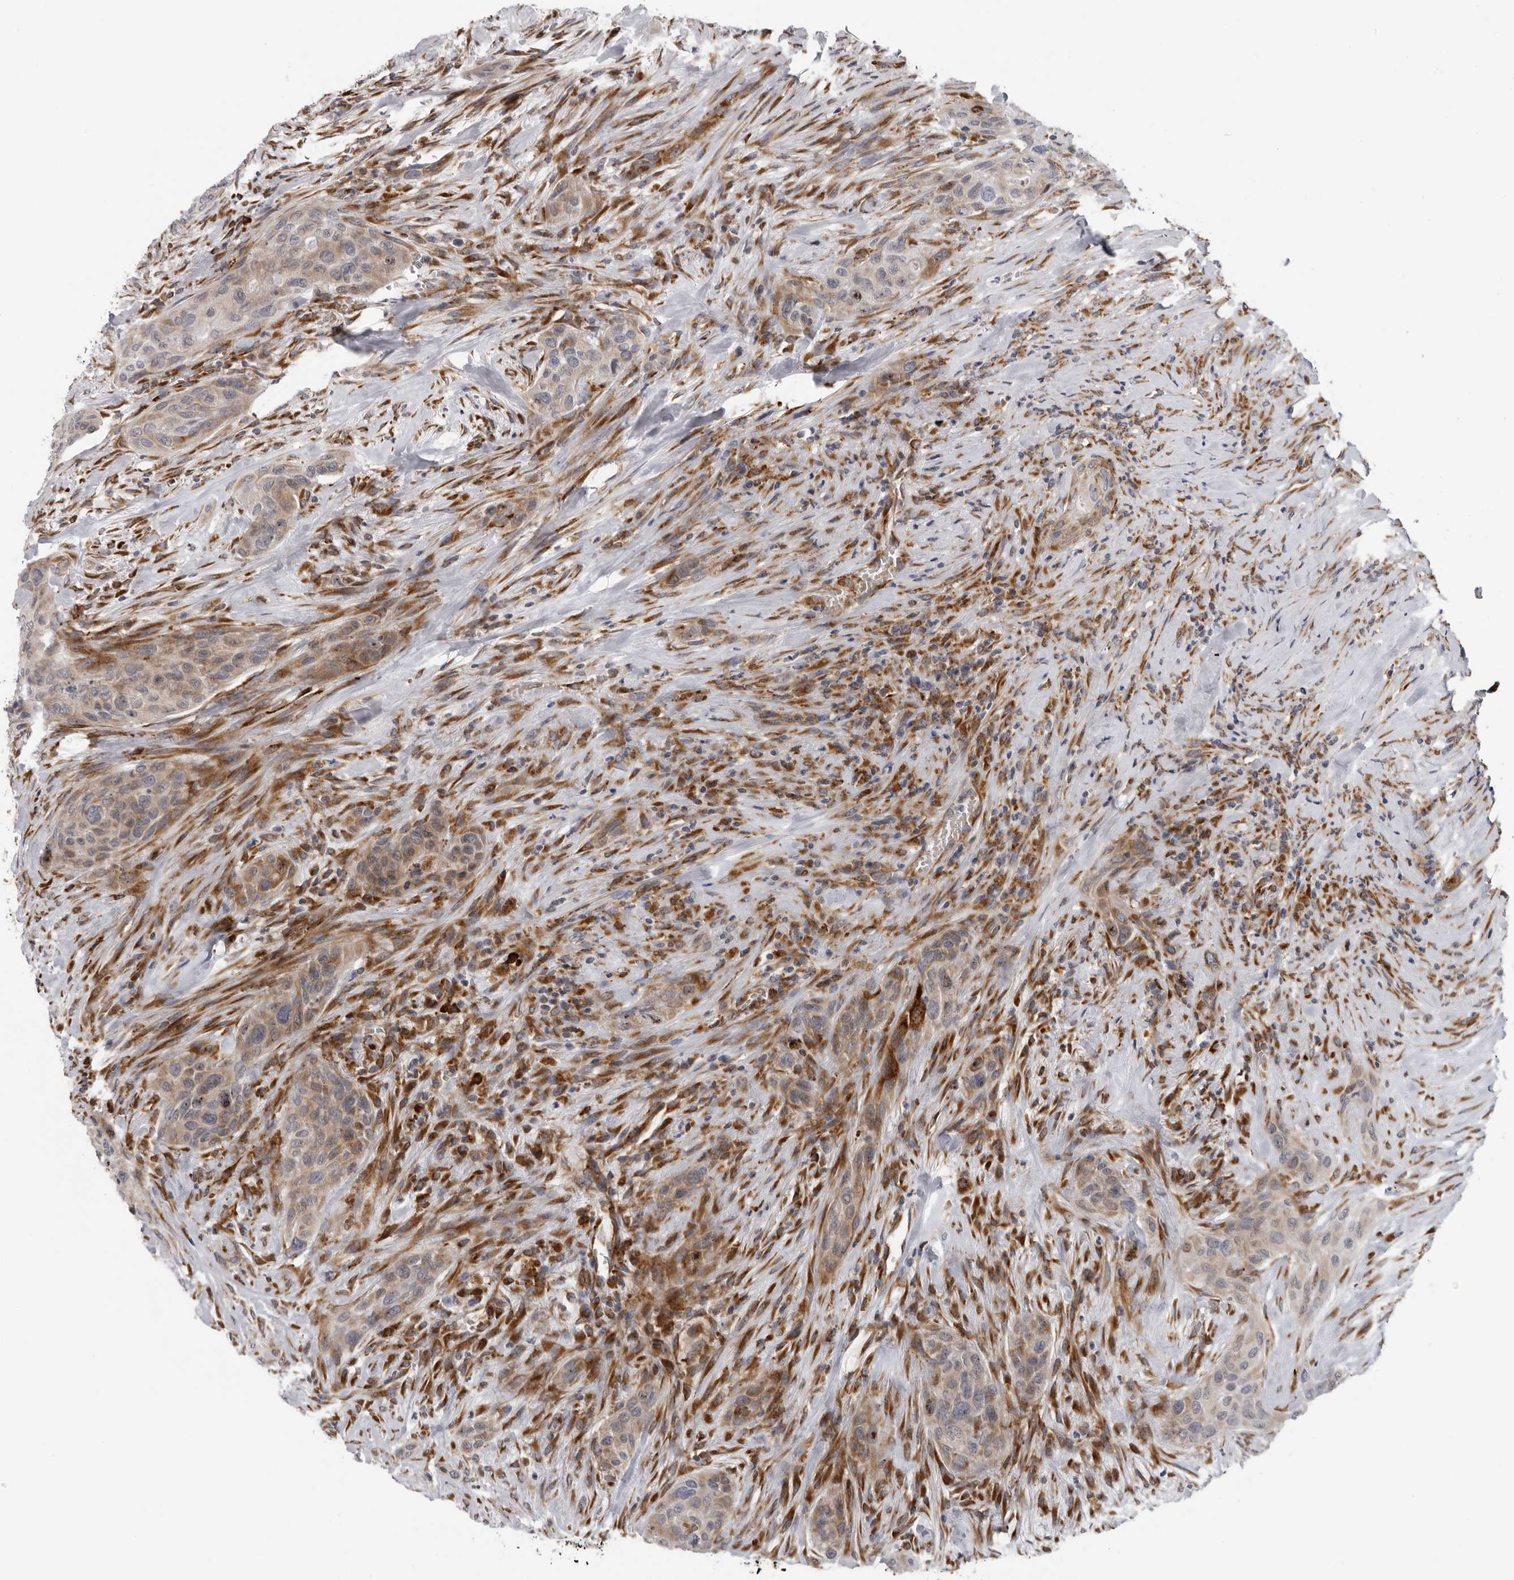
{"staining": {"intensity": "weak", "quantity": ">75%", "location": "cytoplasmic/membranous"}, "tissue": "urothelial cancer", "cell_type": "Tumor cells", "image_type": "cancer", "snomed": [{"axis": "morphology", "description": "Urothelial carcinoma, High grade"}, {"axis": "topography", "description": "Urinary bladder"}], "caption": "Immunohistochemistry (IHC) photomicrograph of human high-grade urothelial carcinoma stained for a protein (brown), which demonstrates low levels of weak cytoplasmic/membranous expression in approximately >75% of tumor cells.", "gene": "ALPK2", "patient": {"sex": "male", "age": 35}}